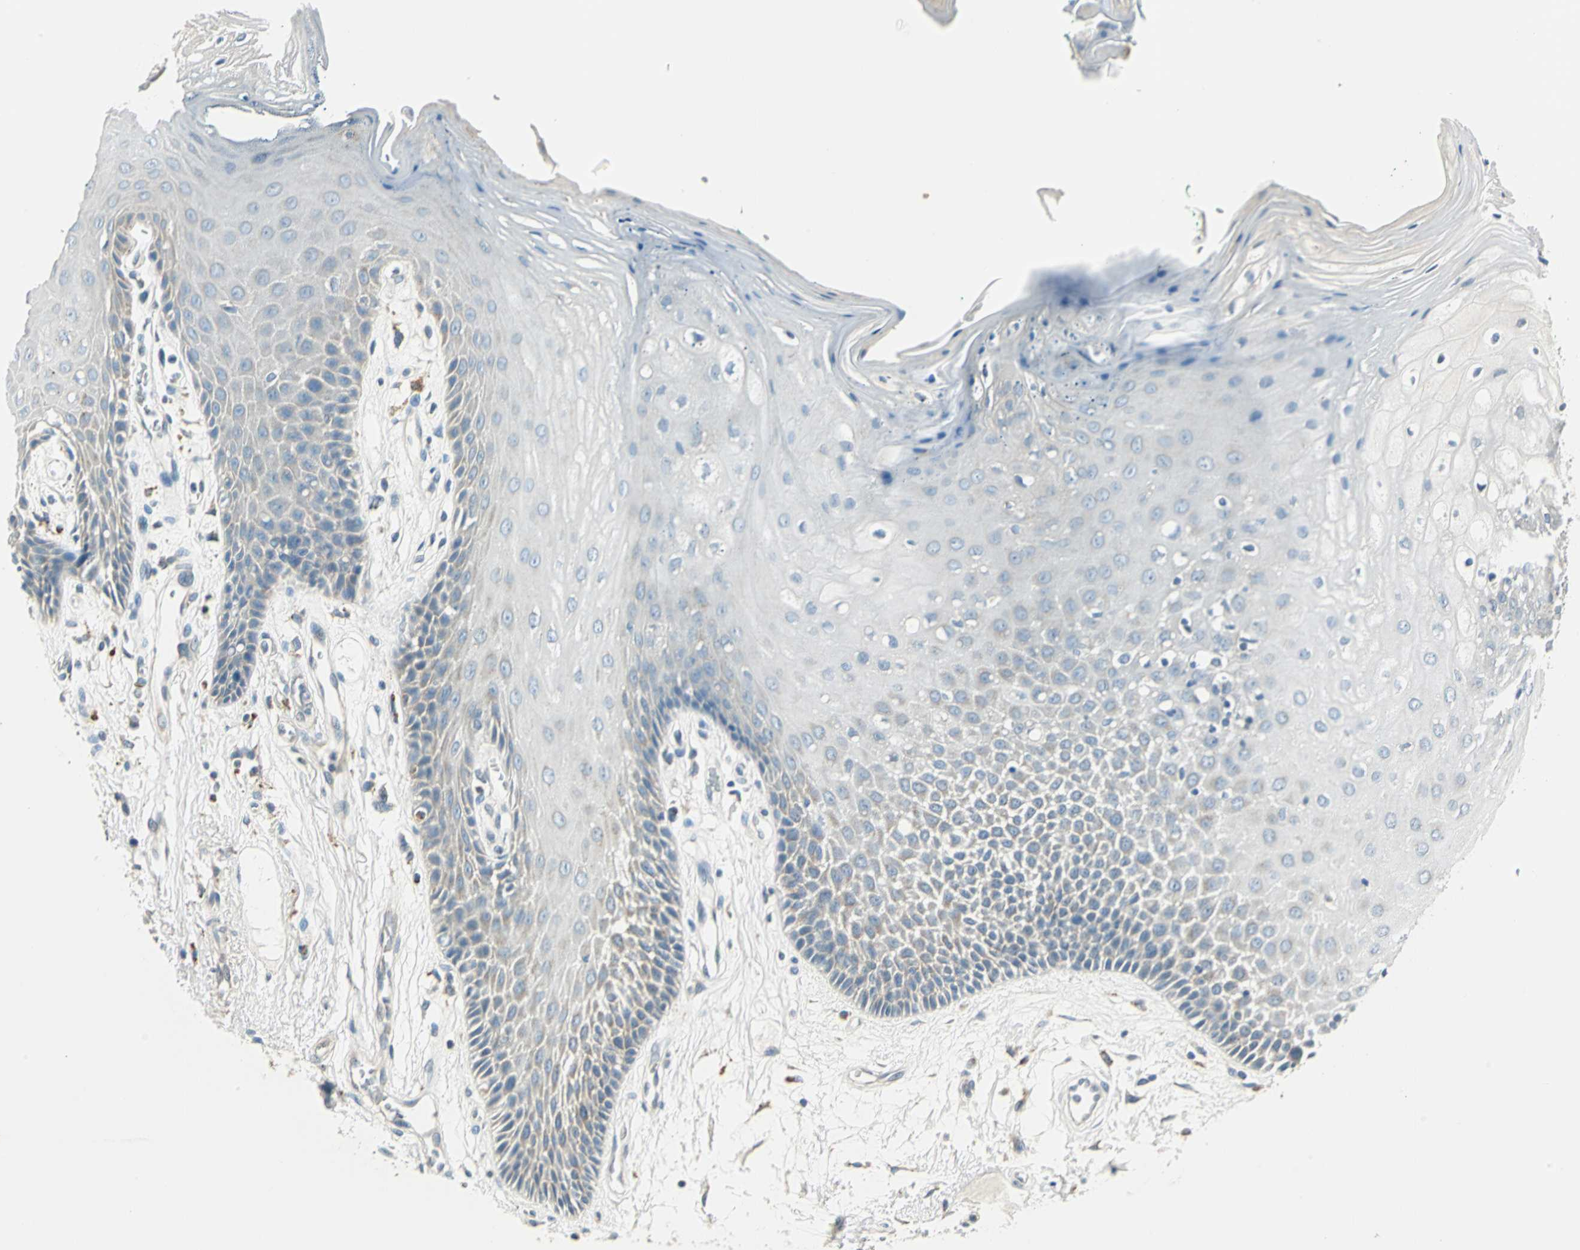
{"staining": {"intensity": "negative", "quantity": "none", "location": "none"}, "tissue": "oral mucosa", "cell_type": "Squamous epithelial cells", "image_type": "normal", "snomed": [{"axis": "morphology", "description": "Normal tissue, NOS"}, {"axis": "morphology", "description": "Squamous cell carcinoma, NOS"}, {"axis": "topography", "description": "Skeletal muscle"}, {"axis": "topography", "description": "Oral tissue"}, {"axis": "topography", "description": "Head-Neck"}], "caption": "This is an IHC micrograph of normal oral mucosa. There is no positivity in squamous epithelial cells.", "gene": "NIT1", "patient": {"sex": "female", "age": 84}}